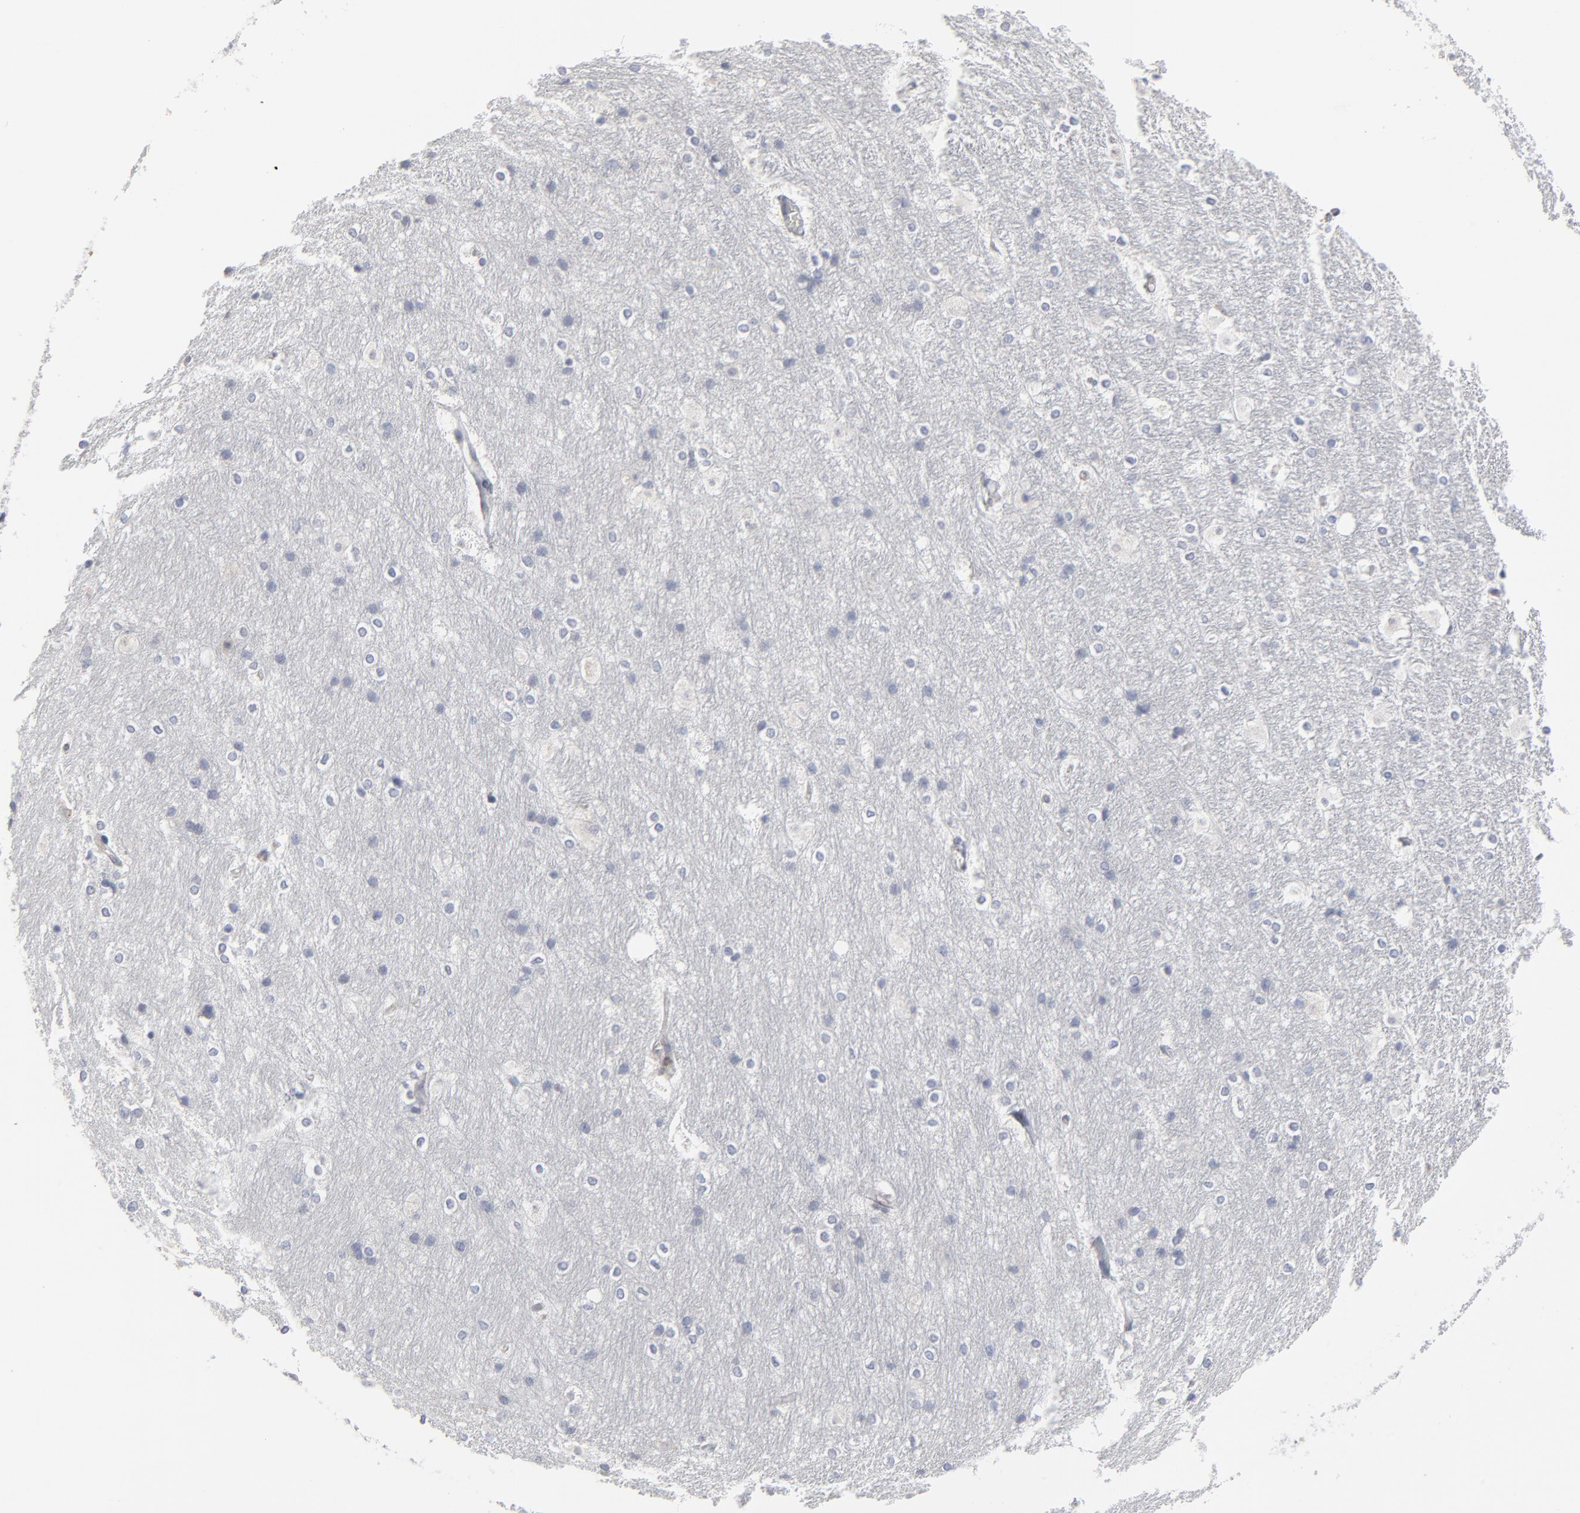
{"staining": {"intensity": "negative", "quantity": "none", "location": "none"}, "tissue": "hippocampus", "cell_type": "Glial cells", "image_type": "normal", "snomed": [{"axis": "morphology", "description": "Normal tissue, NOS"}, {"axis": "topography", "description": "Hippocampus"}], "caption": "Image shows no protein positivity in glial cells of unremarkable hippocampus.", "gene": "SYNE2", "patient": {"sex": "female", "age": 19}}